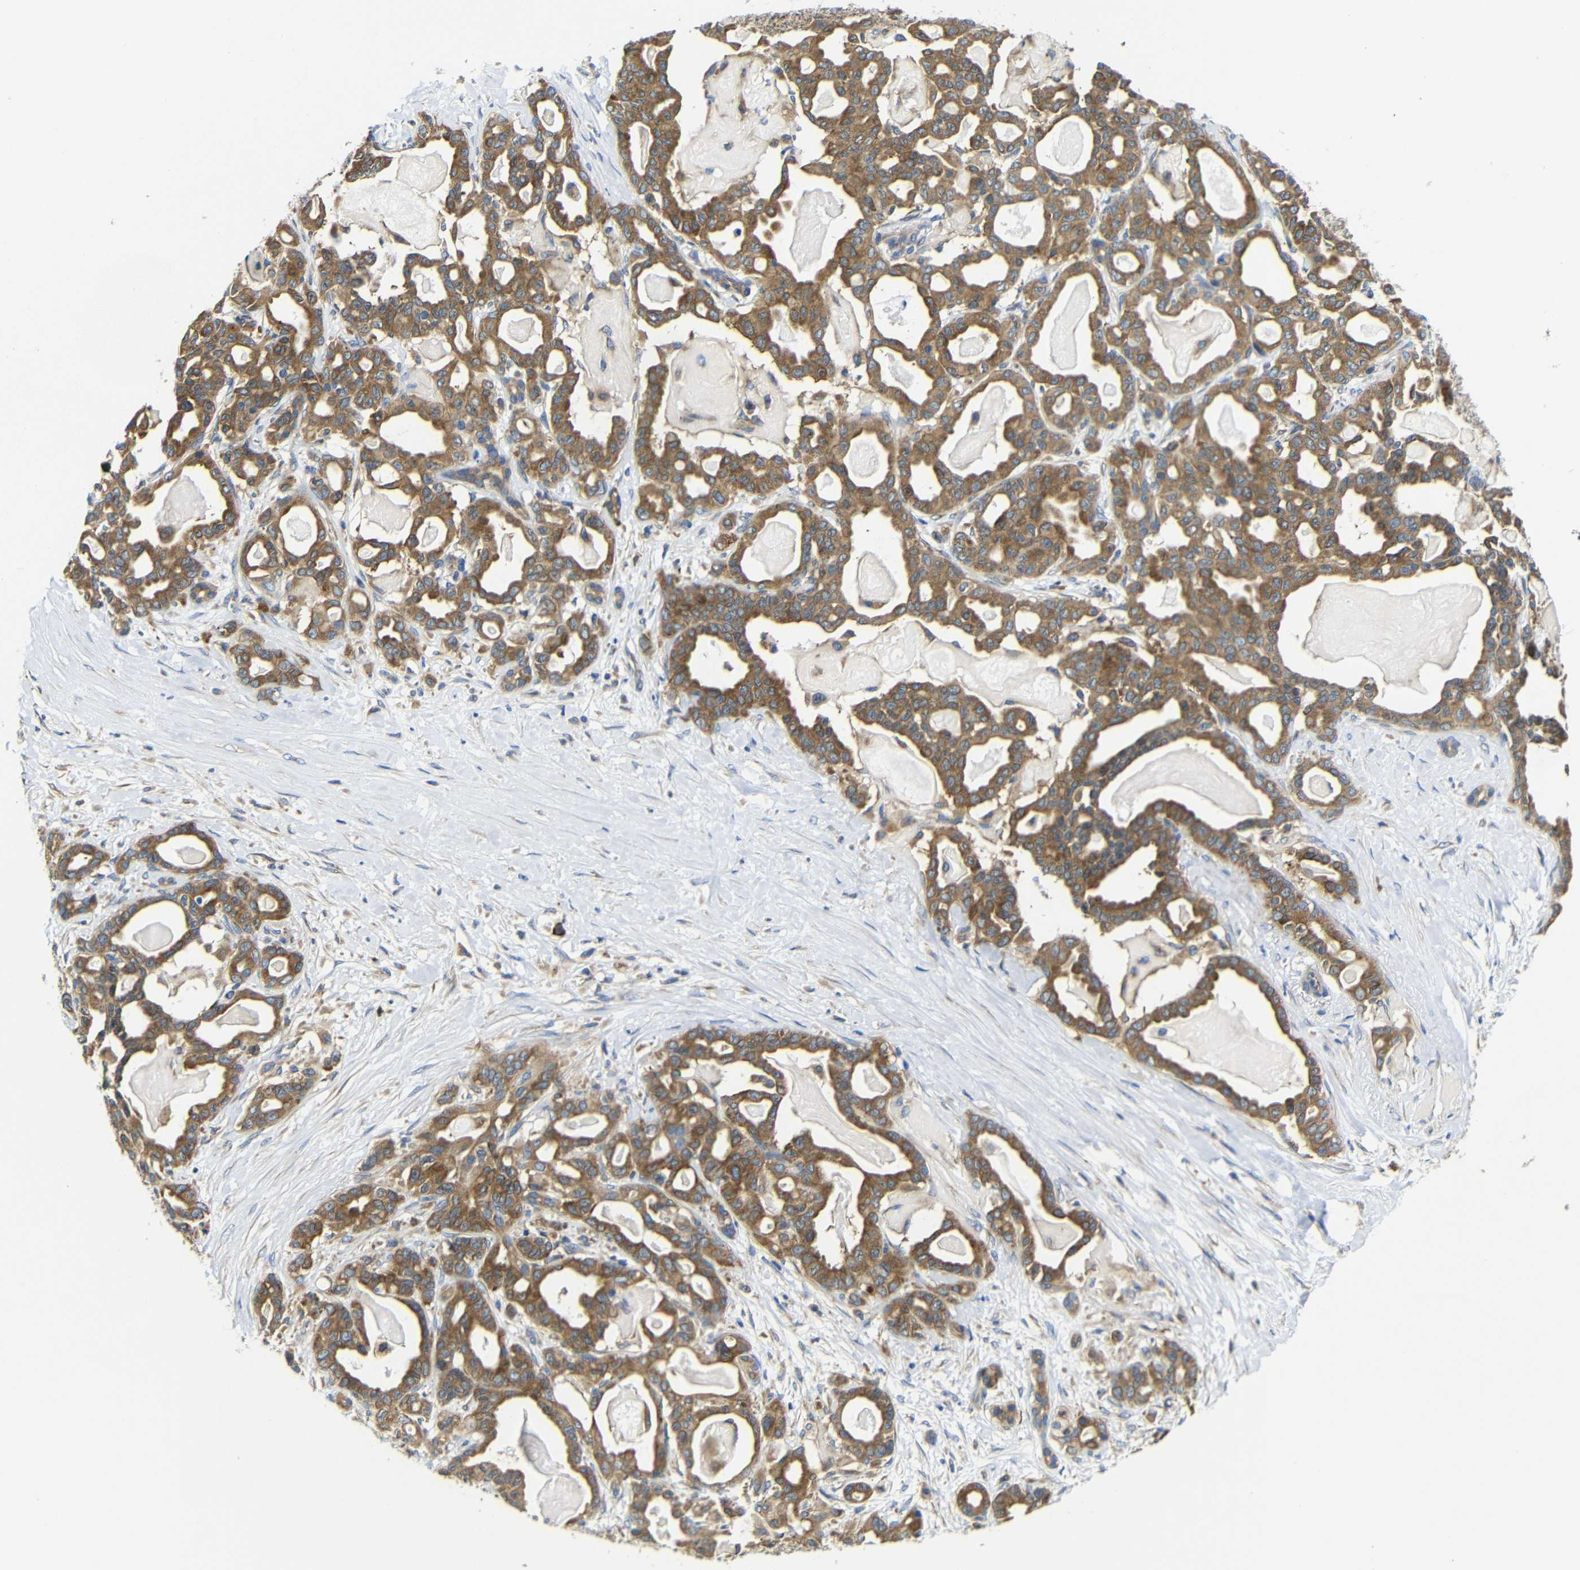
{"staining": {"intensity": "strong", "quantity": ">75%", "location": "cytoplasmic/membranous"}, "tissue": "pancreatic cancer", "cell_type": "Tumor cells", "image_type": "cancer", "snomed": [{"axis": "morphology", "description": "Adenocarcinoma, NOS"}, {"axis": "topography", "description": "Pancreas"}], "caption": "Pancreatic cancer tissue shows strong cytoplasmic/membranous staining in approximately >75% of tumor cells The protein is shown in brown color, while the nuclei are stained blue.", "gene": "CLCC1", "patient": {"sex": "male", "age": 63}}